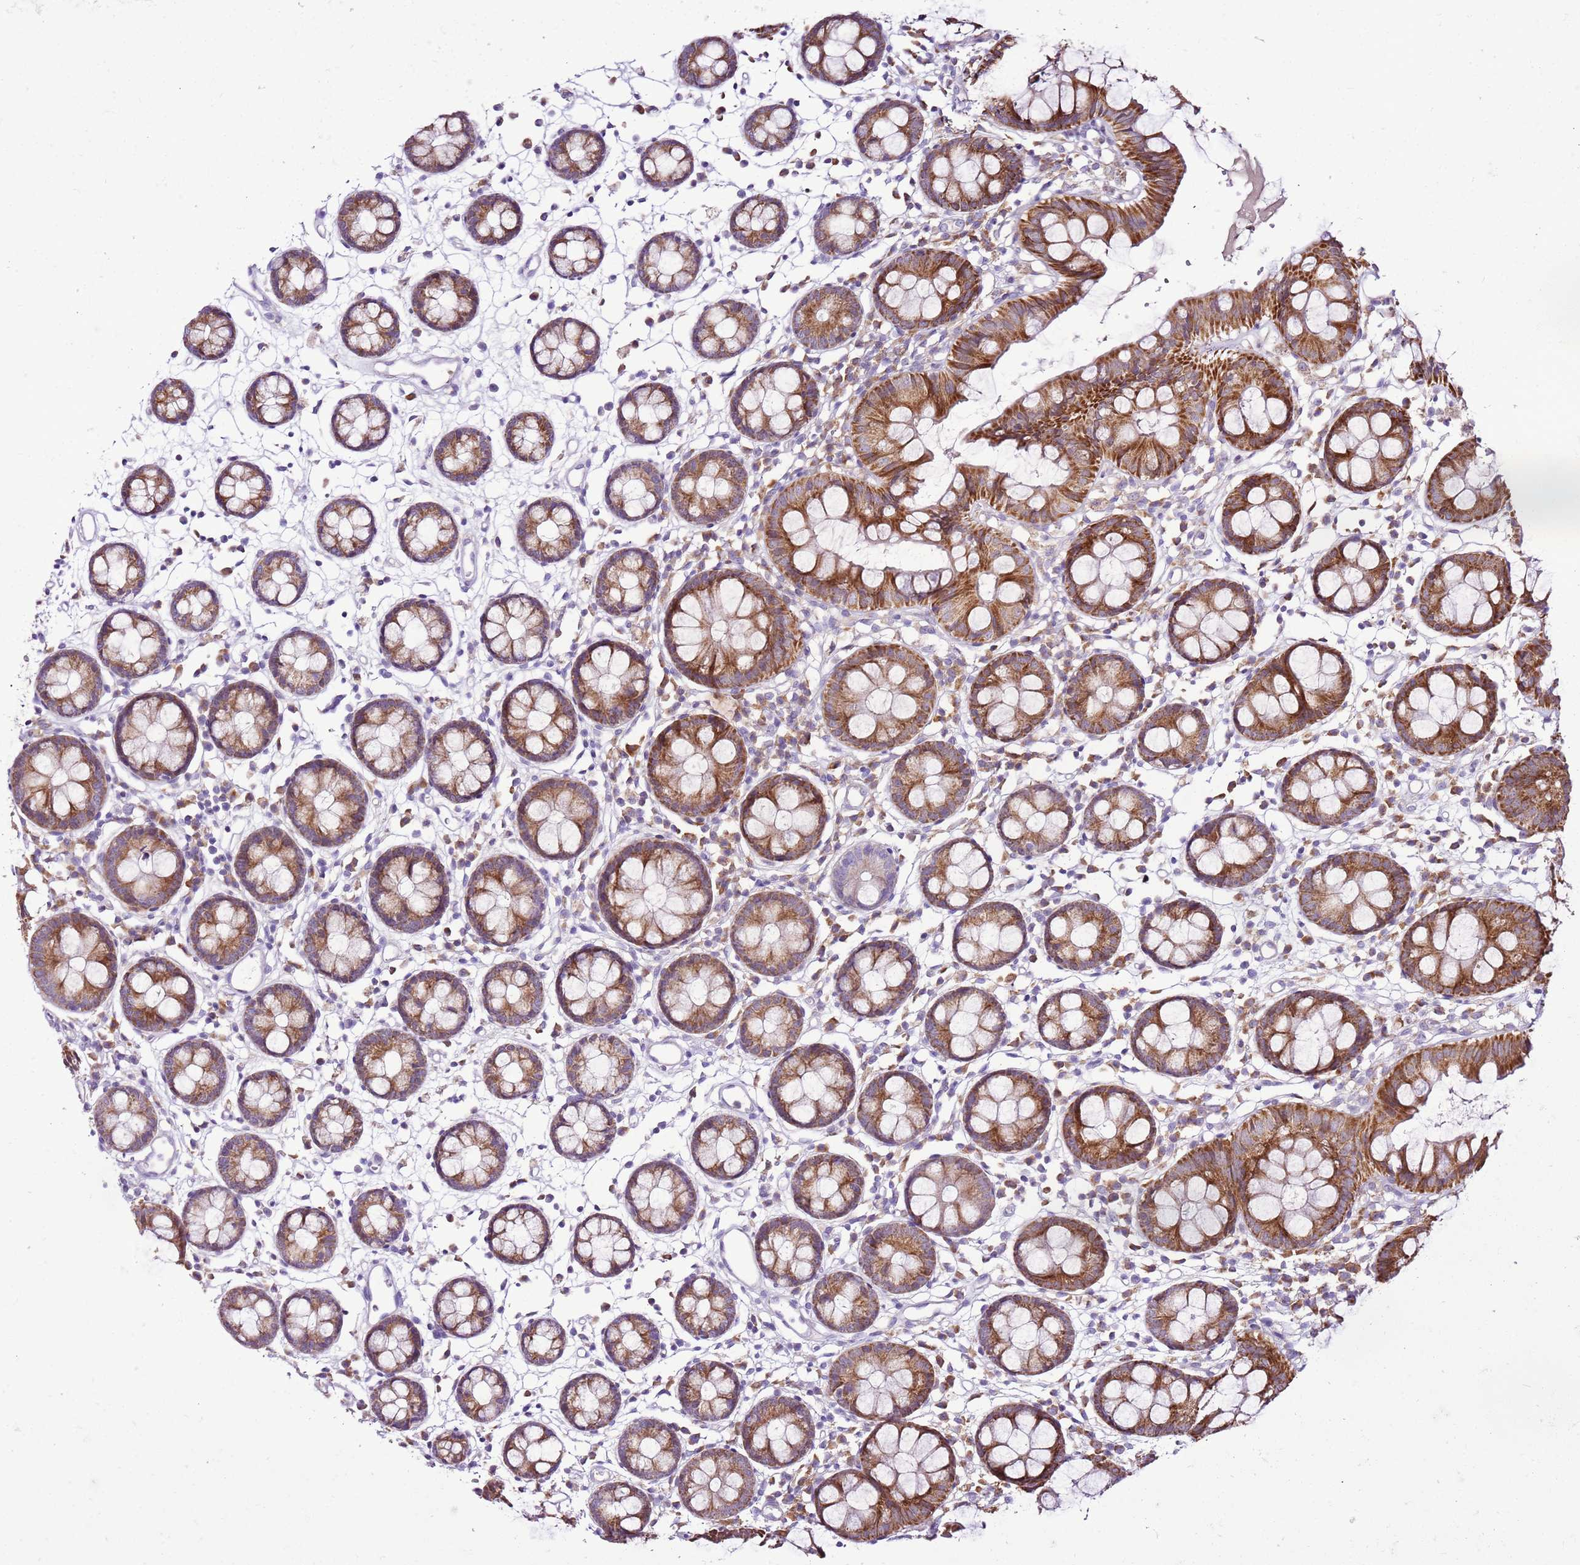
{"staining": {"intensity": "negative", "quantity": "none", "location": "none"}, "tissue": "colon", "cell_type": "Endothelial cells", "image_type": "normal", "snomed": [{"axis": "morphology", "description": "Normal tissue, NOS"}, {"axis": "topography", "description": "Colon"}], "caption": "Endothelial cells are negative for brown protein staining in benign colon.", "gene": "MRPL36", "patient": {"sex": "female", "age": 84}}